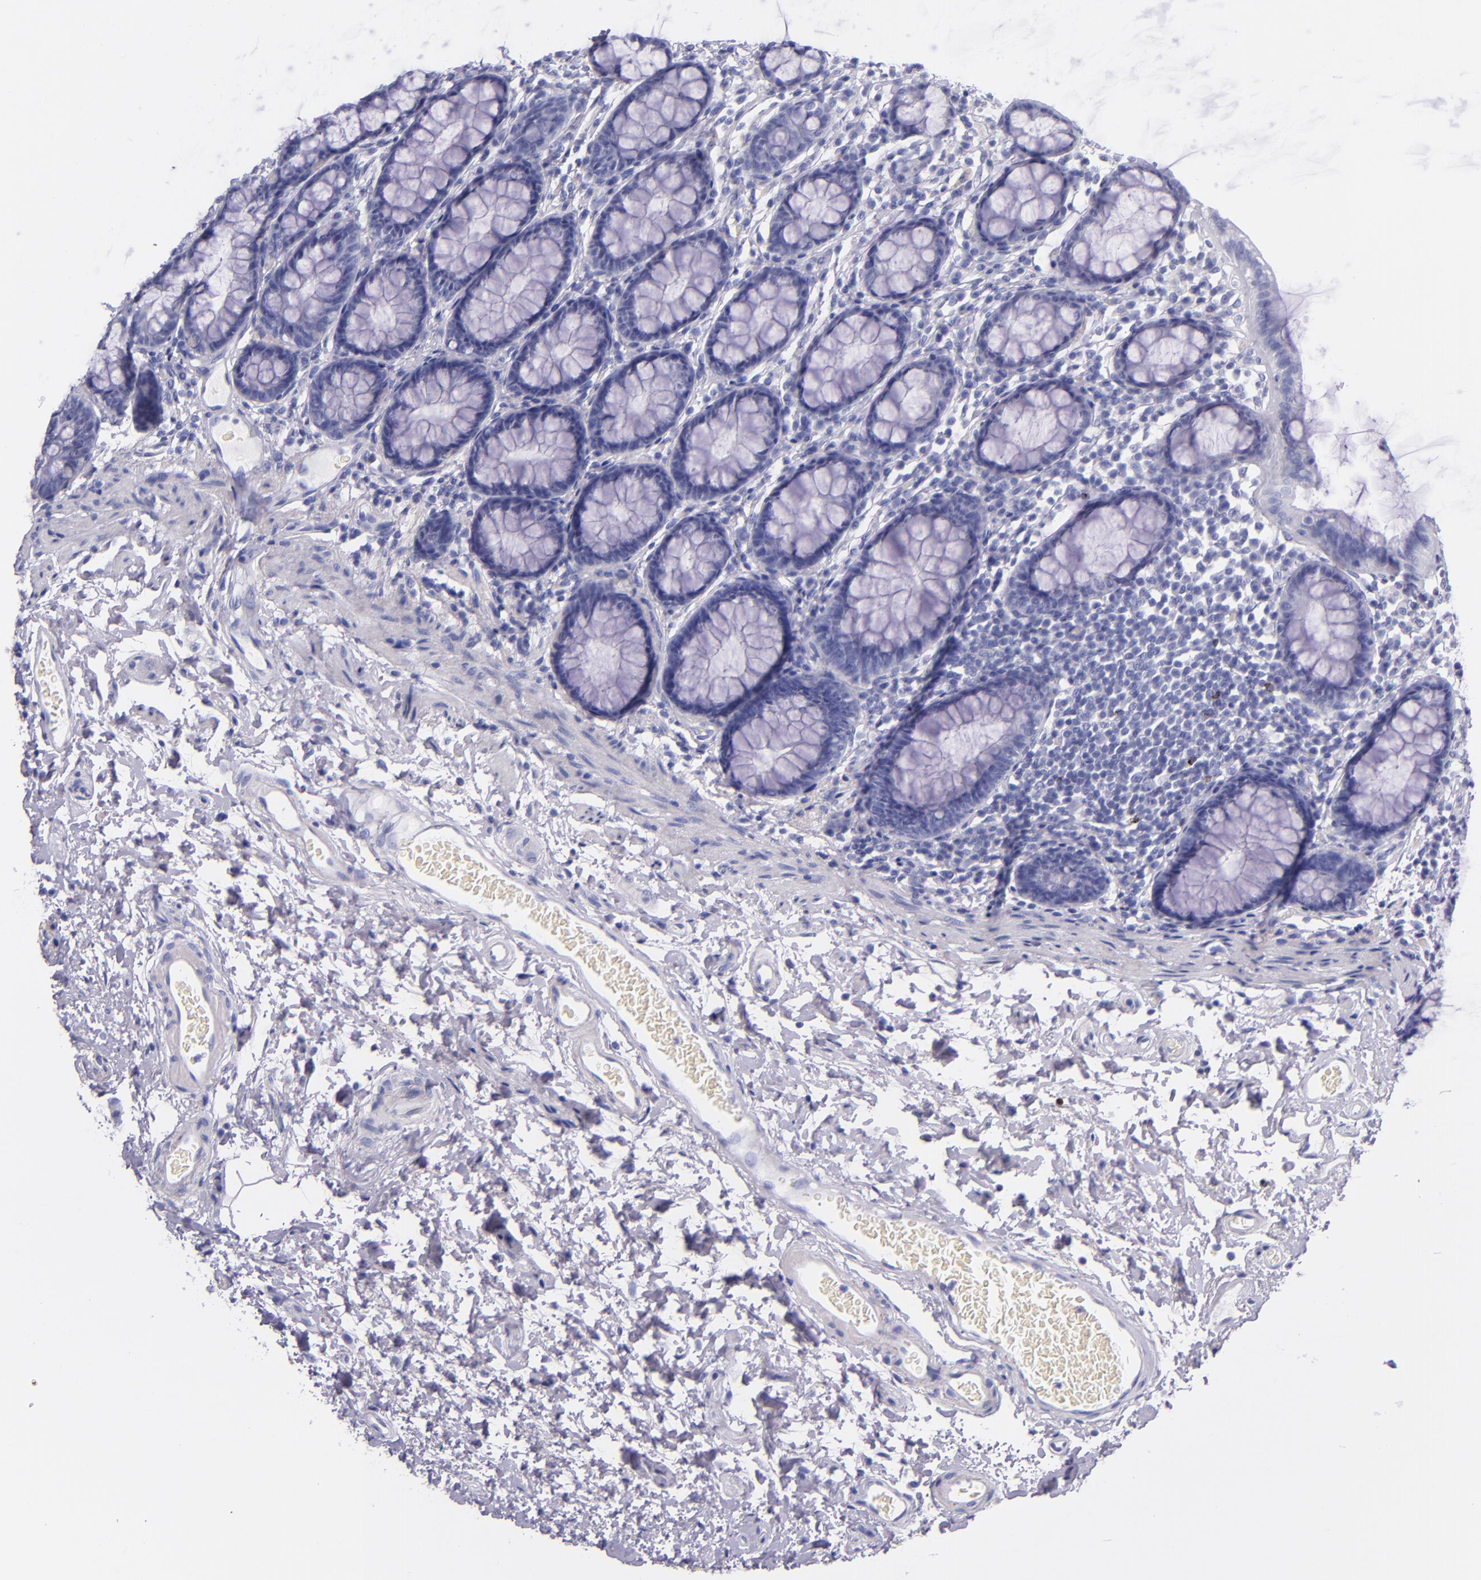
{"staining": {"intensity": "negative", "quantity": "none", "location": "none"}, "tissue": "rectum", "cell_type": "Glandular cells", "image_type": "normal", "snomed": [{"axis": "morphology", "description": "Normal tissue, NOS"}, {"axis": "topography", "description": "Rectum"}], "caption": "Immunohistochemistry photomicrograph of benign rectum stained for a protein (brown), which displays no expression in glandular cells.", "gene": "LAG3", "patient": {"sex": "male", "age": 92}}